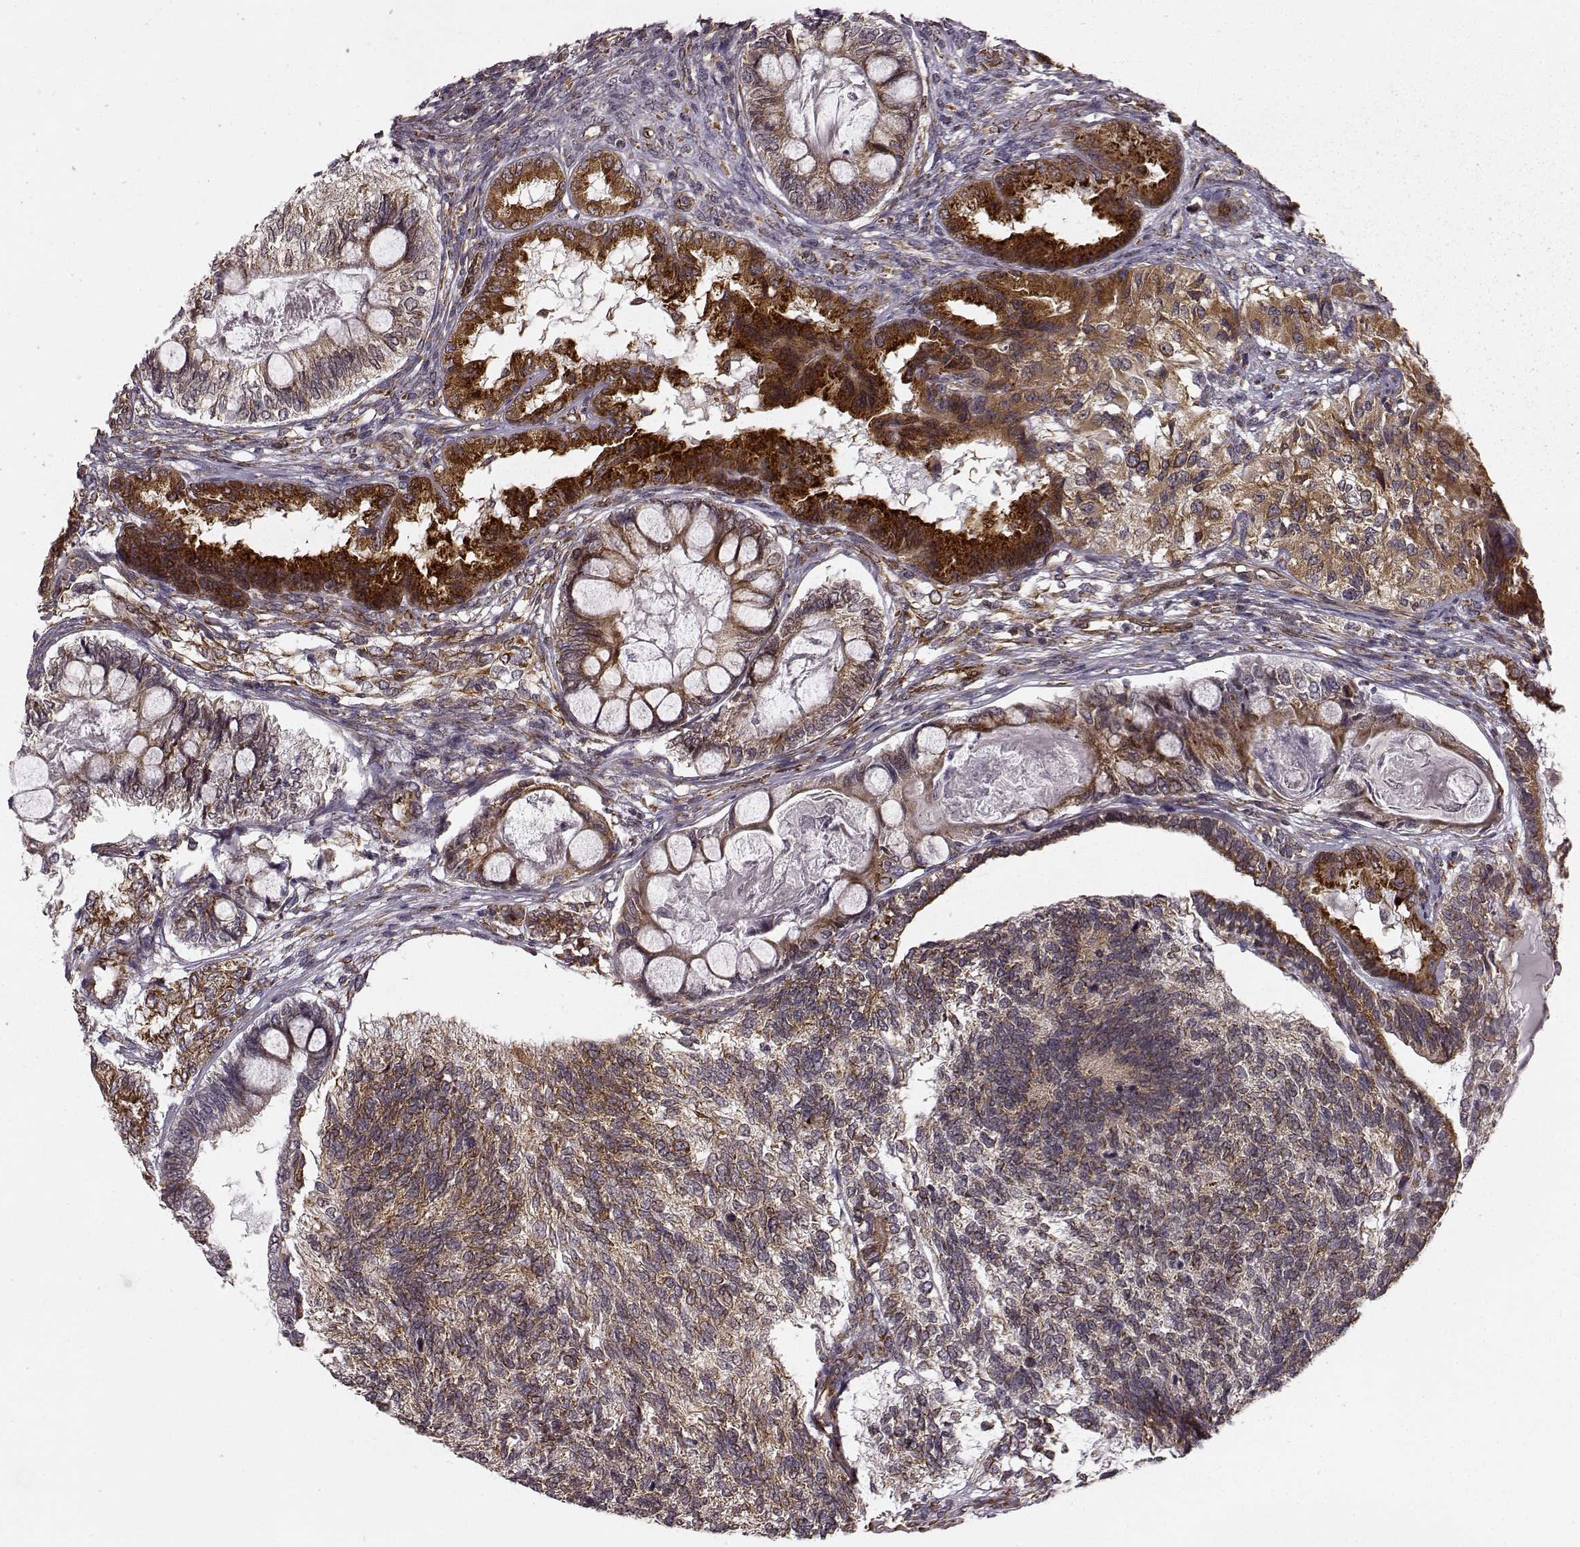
{"staining": {"intensity": "weak", "quantity": ">75%", "location": "cytoplasmic/membranous"}, "tissue": "testis cancer", "cell_type": "Tumor cells", "image_type": "cancer", "snomed": [{"axis": "morphology", "description": "Seminoma, NOS"}, {"axis": "morphology", "description": "Carcinoma, Embryonal, NOS"}, {"axis": "topography", "description": "Testis"}], "caption": "Immunohistochemistry micrograph of neoplastic tissue: human testis cancer (embryonal carcinoma) stained using IHC exhibits low levels of weak protein expression localized specifically in the cytoplasmic/membranous of tumor cells, appearing as a cytoplasmic/membranous brown color.", "gene": "TMEM14A", "patient": {"sex": "male", "age": 41}}